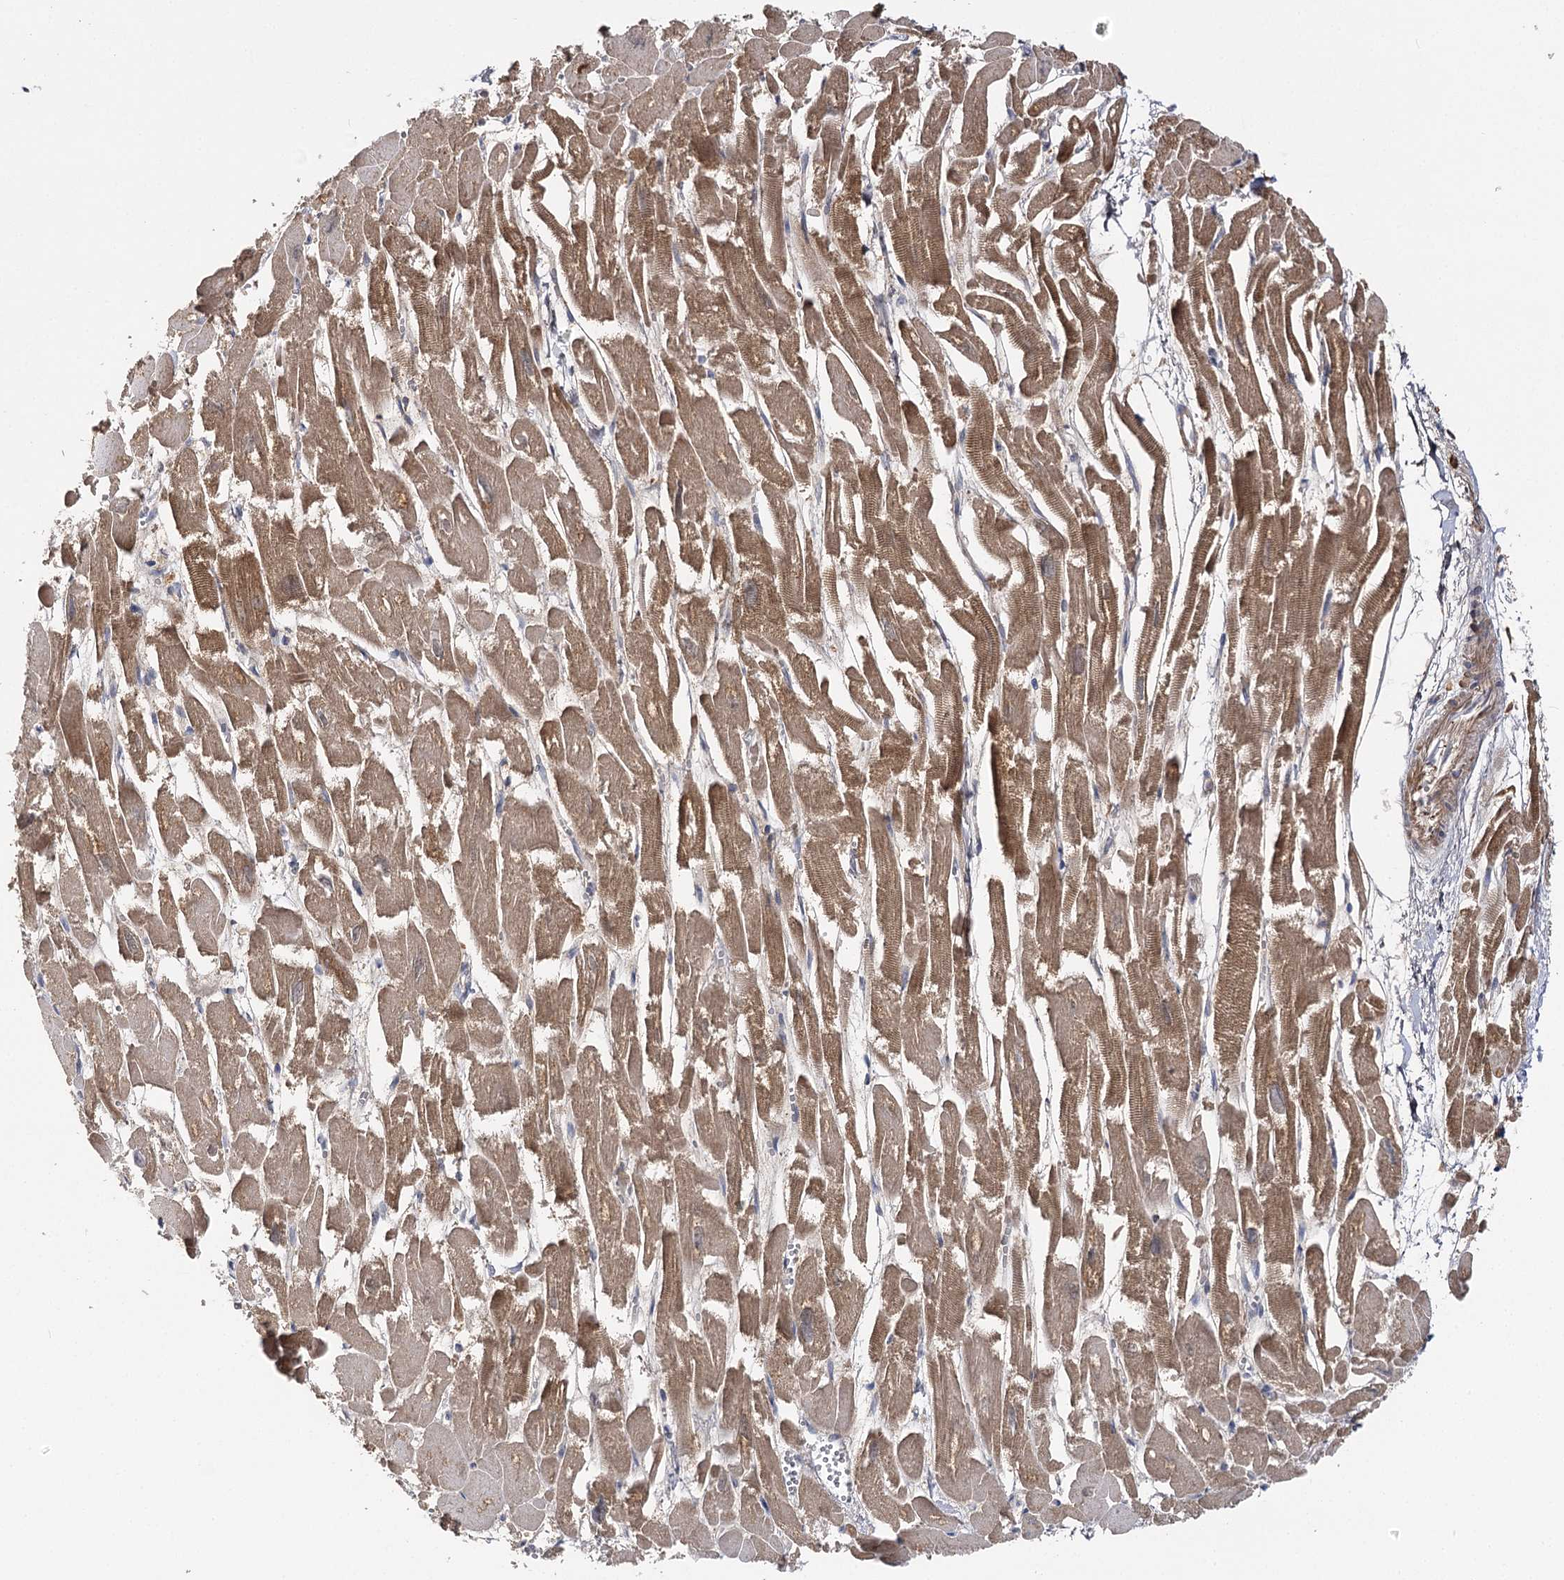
{"staining": {"intensity": "moderate", "quantity": ">75%", "location": "cytoplasmic/membranous"}, "tissue": "heart muscle", "cell_type": "Cardiomyocytes", "image_type": "normal", "snomed": [{"axis": "morphology", "description": "Normal tissue, NOS"}, {"axis": "topography", "description": "Heart"}], "caption": "Immunohistochemistry of unremarkable human heart muscle displays medium levels of moderate cytoplasmic/membranous expression in about >75% of cardiomyocytes. Nuclei are stained in blue.", "gene": "SEC24B", "patient": {"sex": "male", "age": 54}}